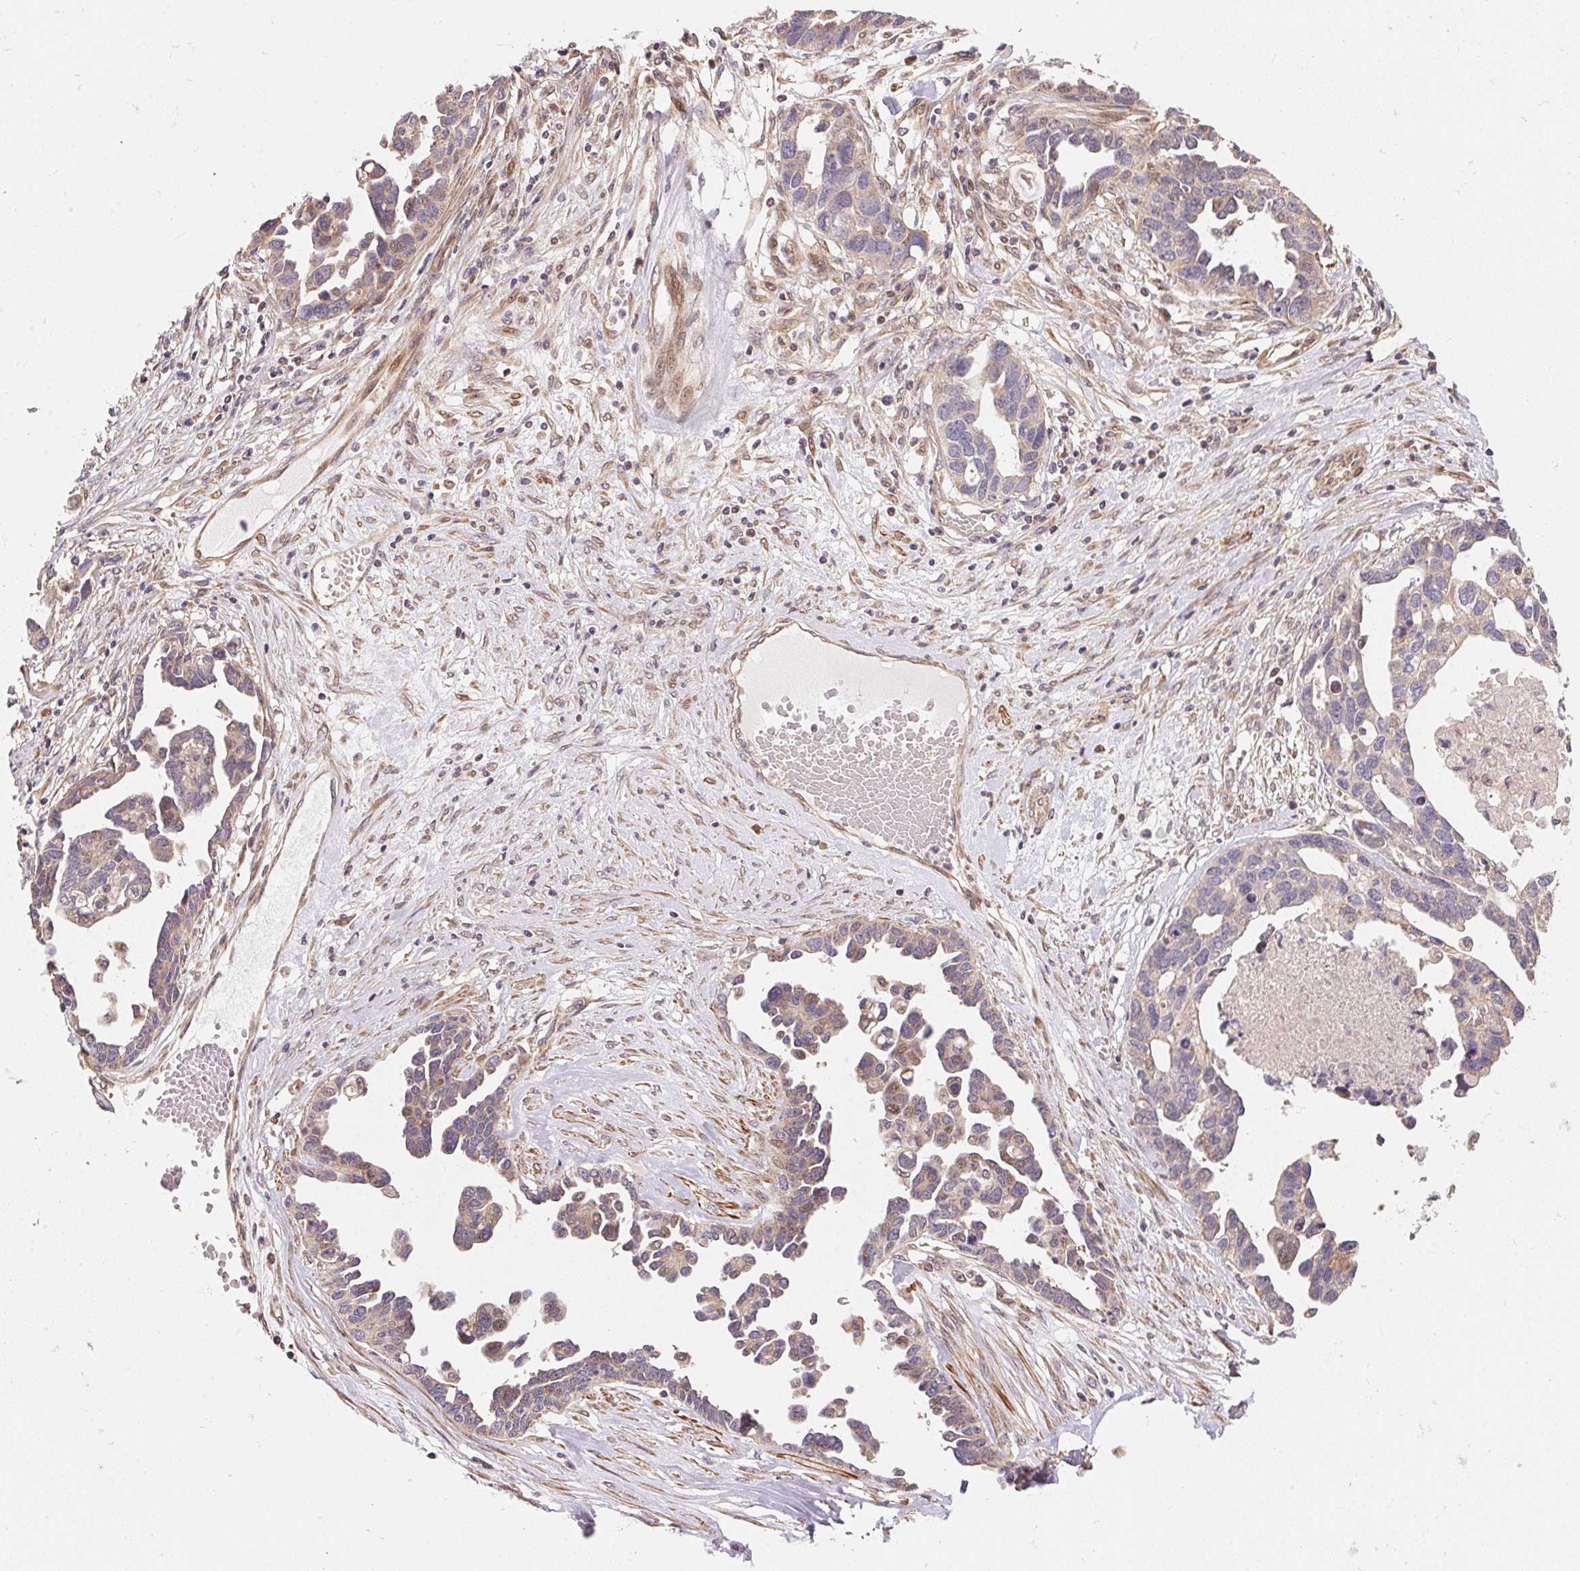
{"staining": {"intensity": "weak", "quantity": "<25%", "location": "cytoplasmic/membranous"}, "tissue": "ovarian cancer", "cell_type": "Tumor cells", "image_type": "cancer", "snomed": [{"axis": "morphology", "description": "Cystadenocarcinoma, serous, NOS"}, {"axis": "topography", "description": "Ovary"}], "caption": "This image is of serous cystadenocarcinoma (ovarian) stained with immunohistochemistry to label a protein in brown with the nuclei are counter-stained blue. There is no staining in tumor cells. (DAB immunohistochemistry with hematoxylin counter stain).", "gene": "TNIP2", "patient": {"sex": "female", "age": 54}}